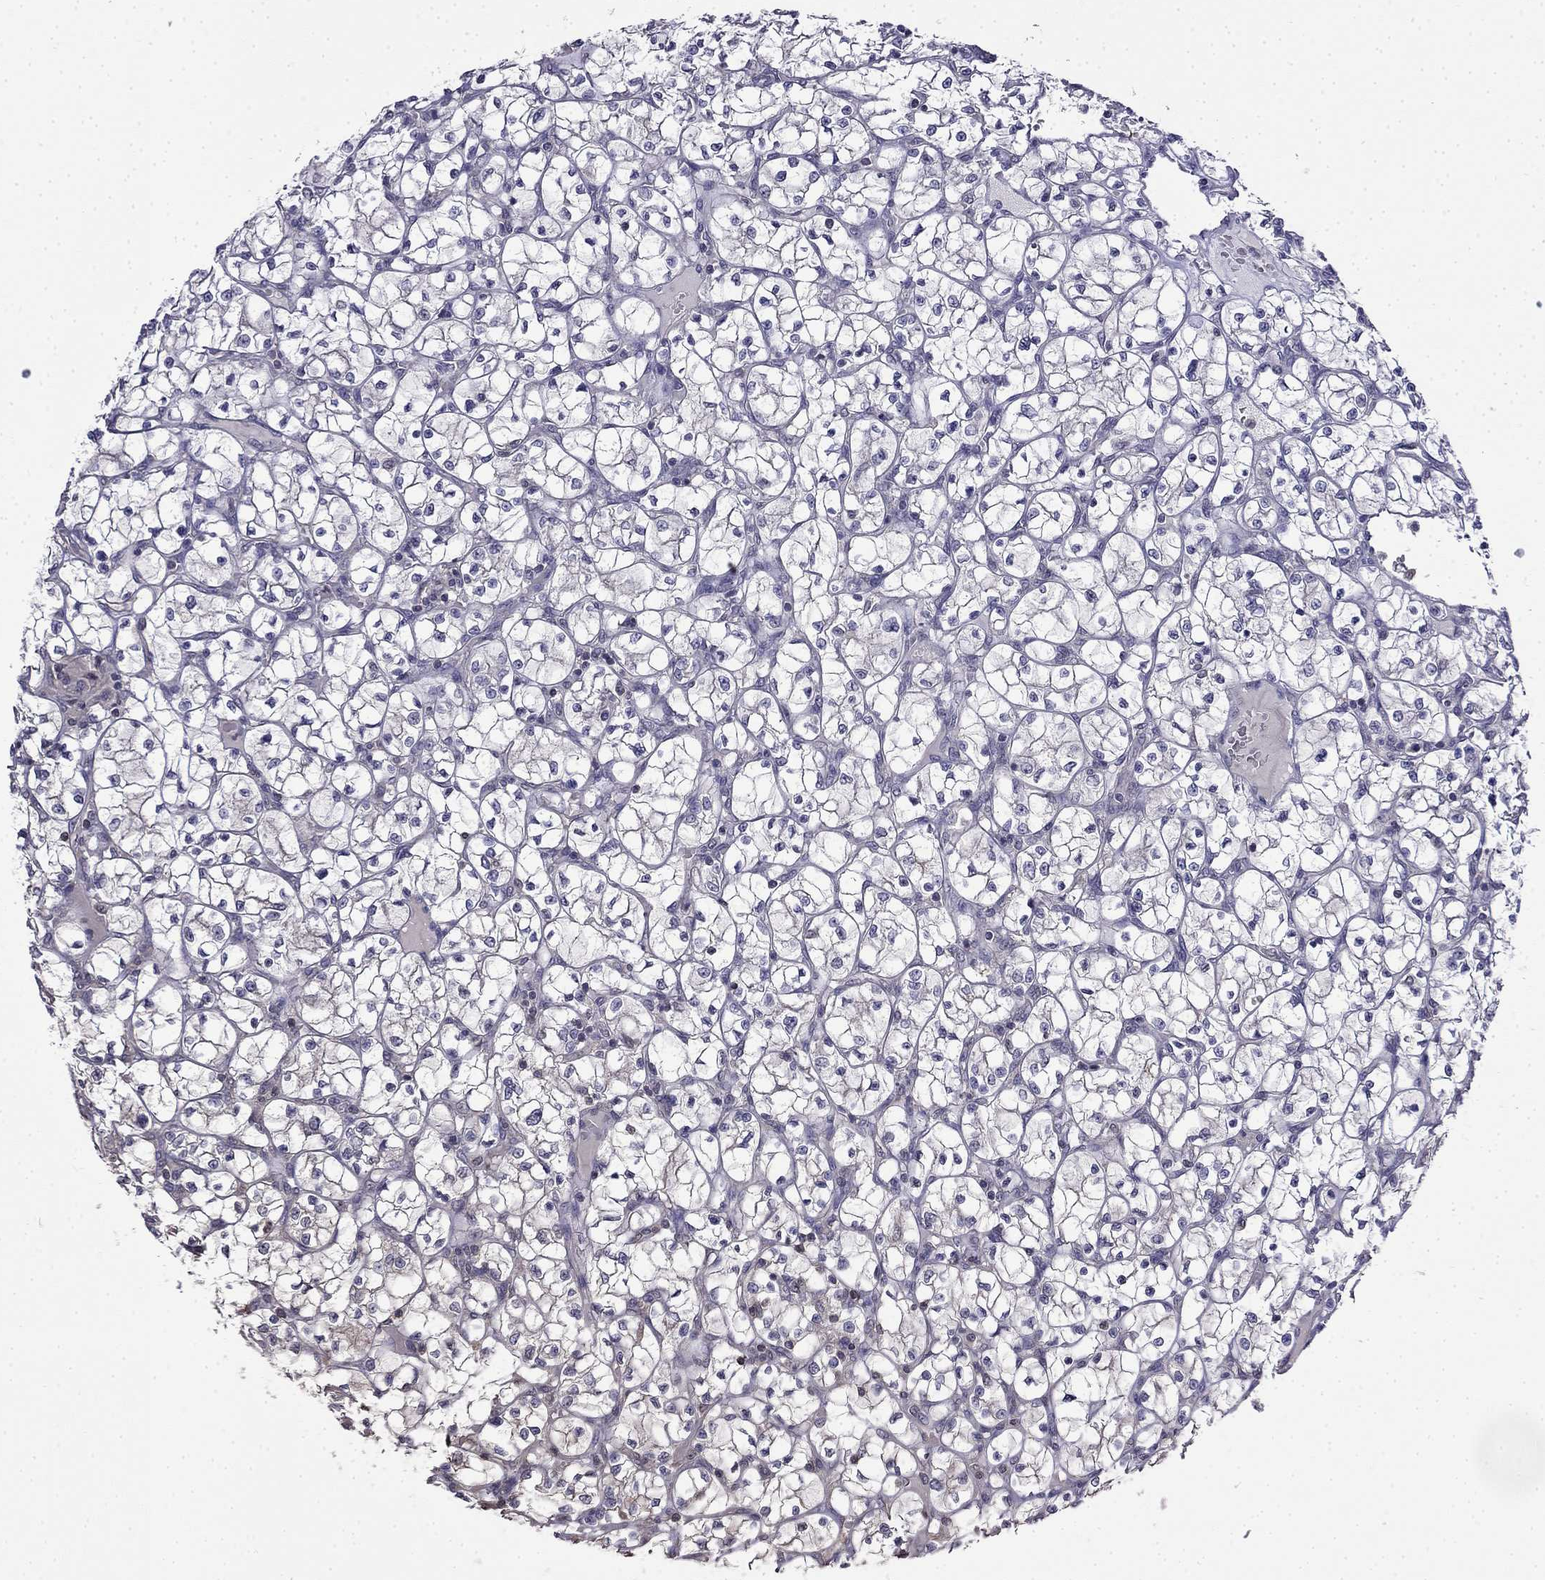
{"staining": {"intensity": "negative", "quantity": "none", "location": "none"}, "tissue": "renal cancer", "cell_type": "Tumor cells", "image_type": "cancer", "snomed": [{"axis": "morphology", "description": "Adenocarcinoma, NOS"}, {"axis": "topography", "description": "Kidney"}], "caption": "Tumor cells are negative for protein expression in human renal cancer (adenocarcinoma).", "gene": "GUCA1B", "patient": {"sex": "female", "age": 64}}